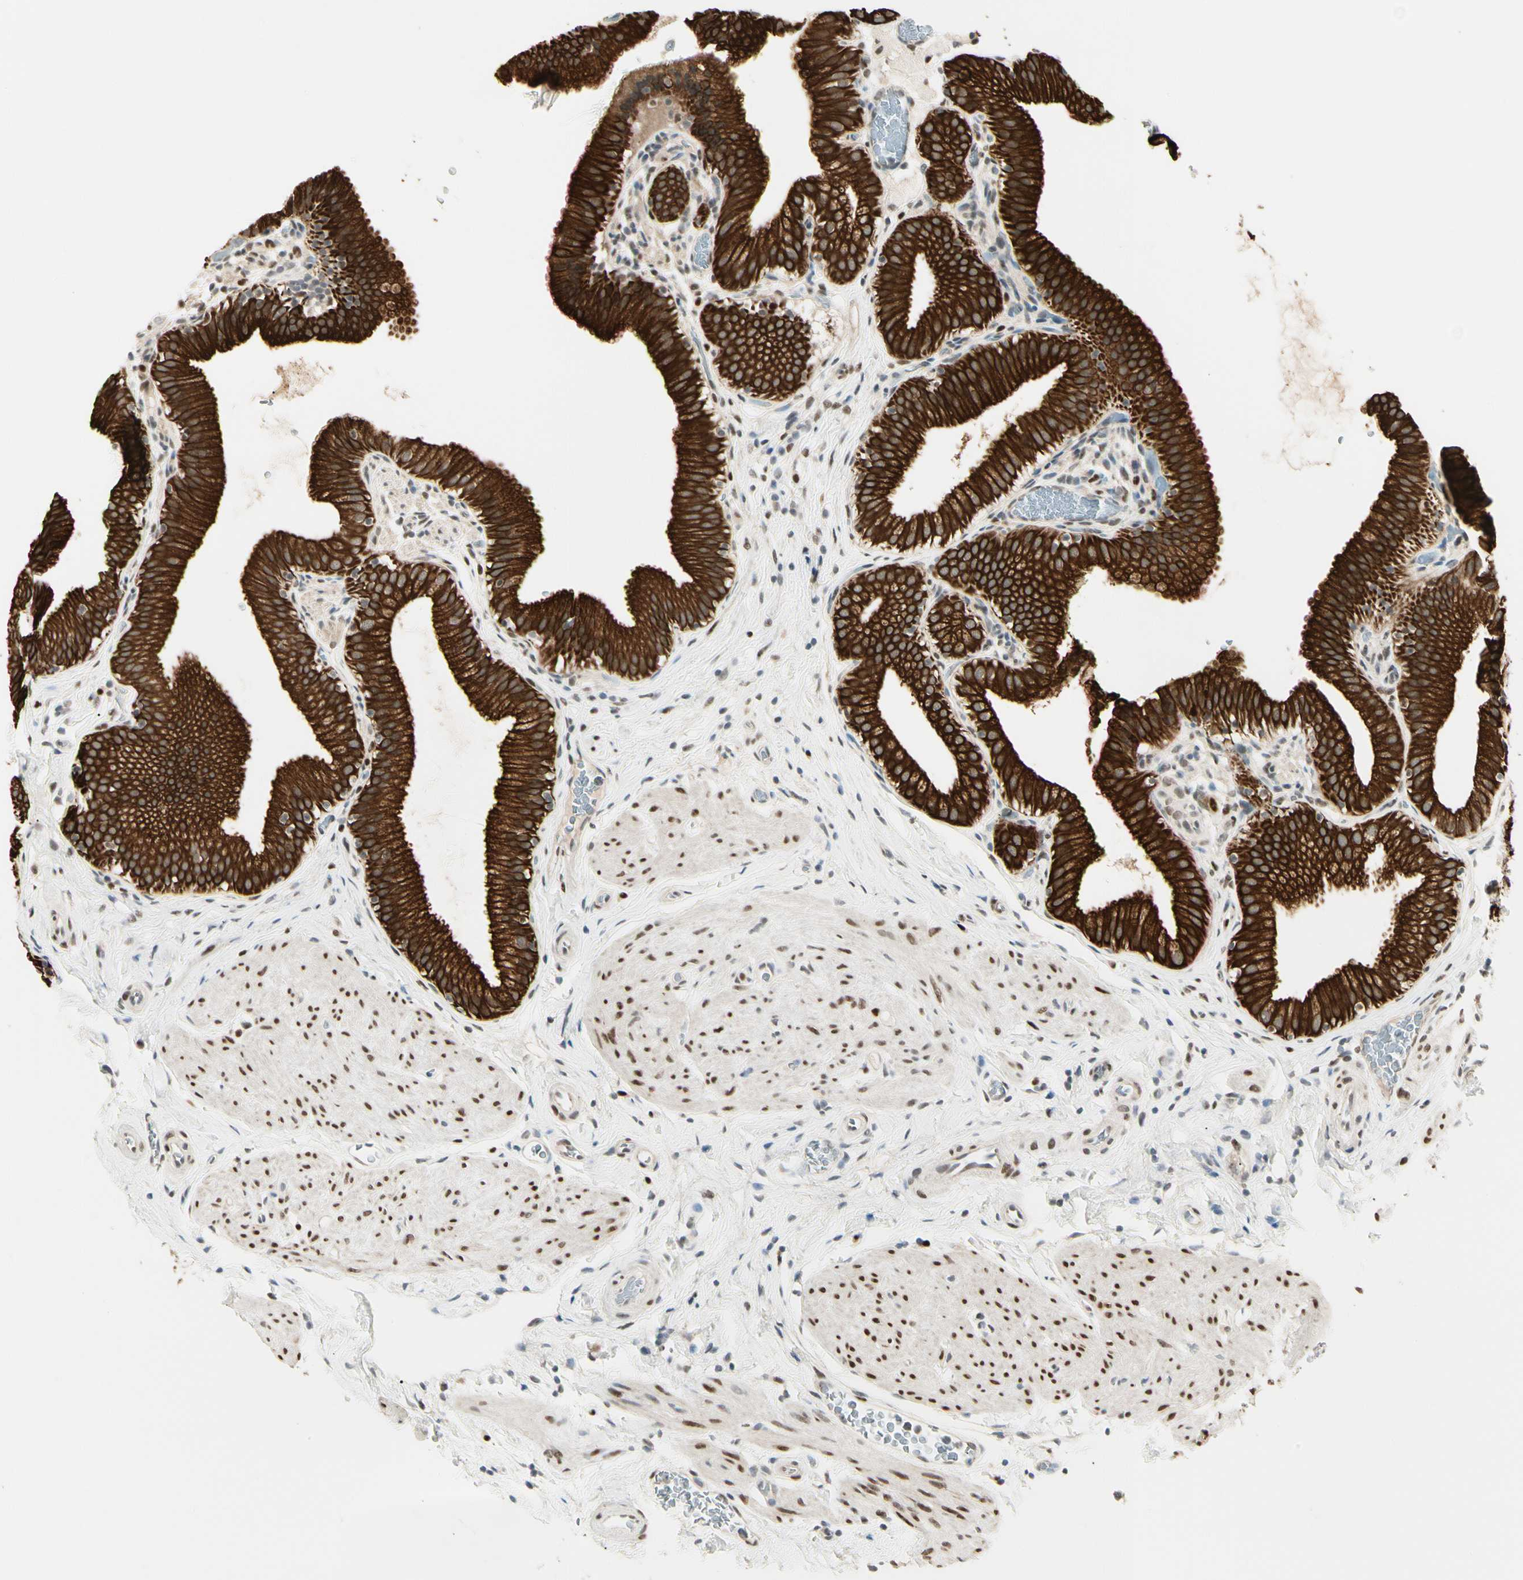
{"staining": {"intensity": "strong", "quantity": ">75%", "location": "cytoplasmic/membranous"}, "tissue": "gallbladder", "cell_type": "Glandular cells", "image_type": "normal", "snomed": [{"axis": "morphology", "description": "Normal tissue, NOS"}, {"axis": "topography", "description": "Gallbladder"}], "caption": "DAB immunohistochemical staining of normal gallbladder reveals strong cytoplasmic/membranous protein expression in about >75% of glandular cells. The protein is stained brown, and the nuclei are stained in blue (DAB IHC with brightfield microscopy, high magnification).", "gene": "ATXN1", "patient": {"sex": "male", "age": 54}}